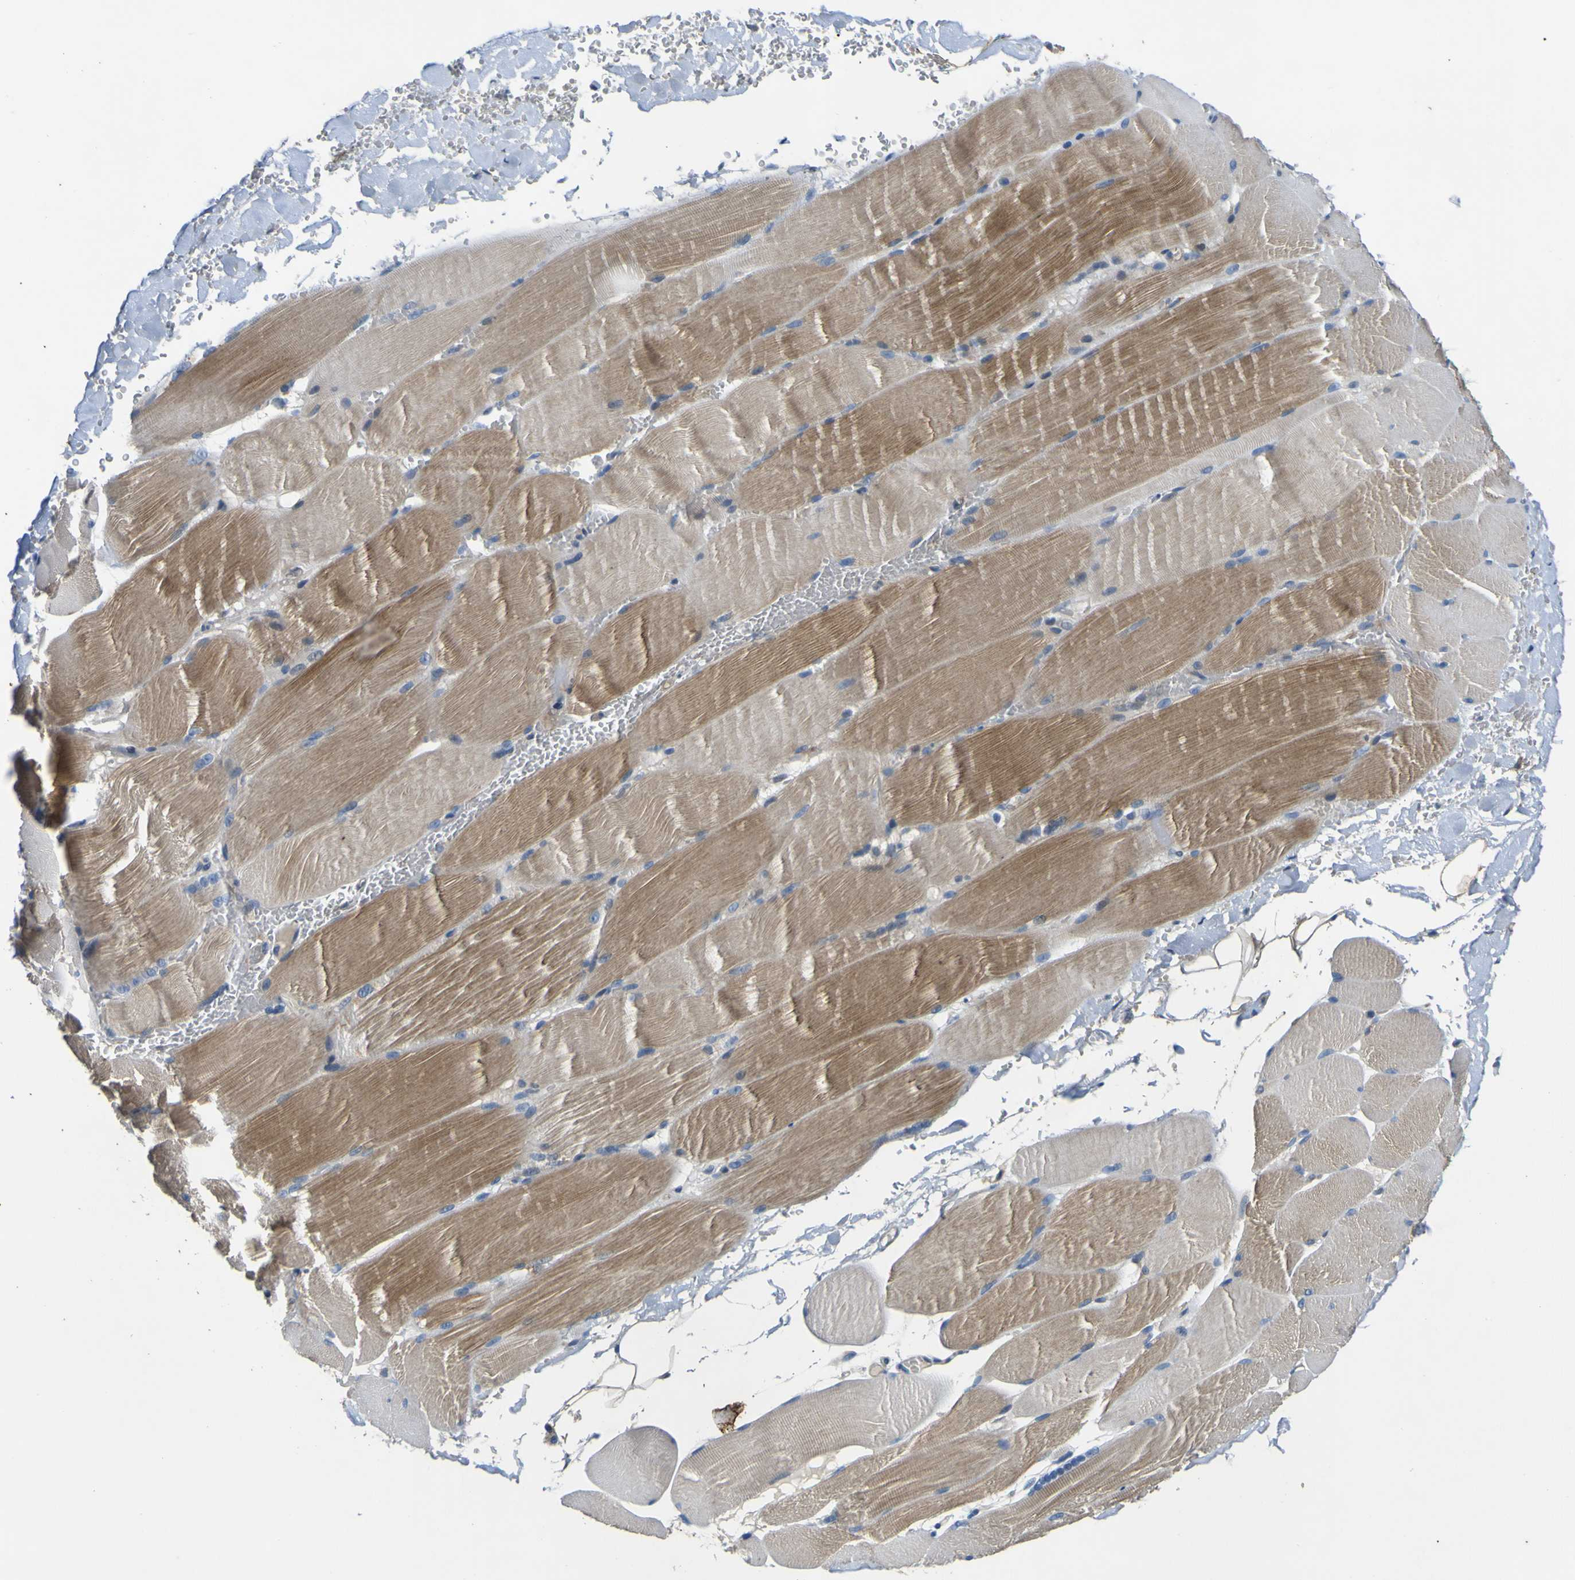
{"staining": {"intensity": "moderate", "quantity": ">75%", "location": "cytoplasmic/membranous"}, "tissue": "skeletal muscle", "cell_type": "Myocytes", "image_type": "normal", "snomed": [{"axis": "morphology", "description": "Normal tissue, NOS"}, {"axis": "topography", "description": "Skin"}, {"axis": "topography", "description": "Skeletal muscle"}], "caption": "This micrograph shows IHC staining of benign skeletal muscle, with medium moderate cytoplasmic/membranous staining in approximately >75% of myocytes.", "gene": "LDLR", "patient": {"sex": "male", "age": 83}}